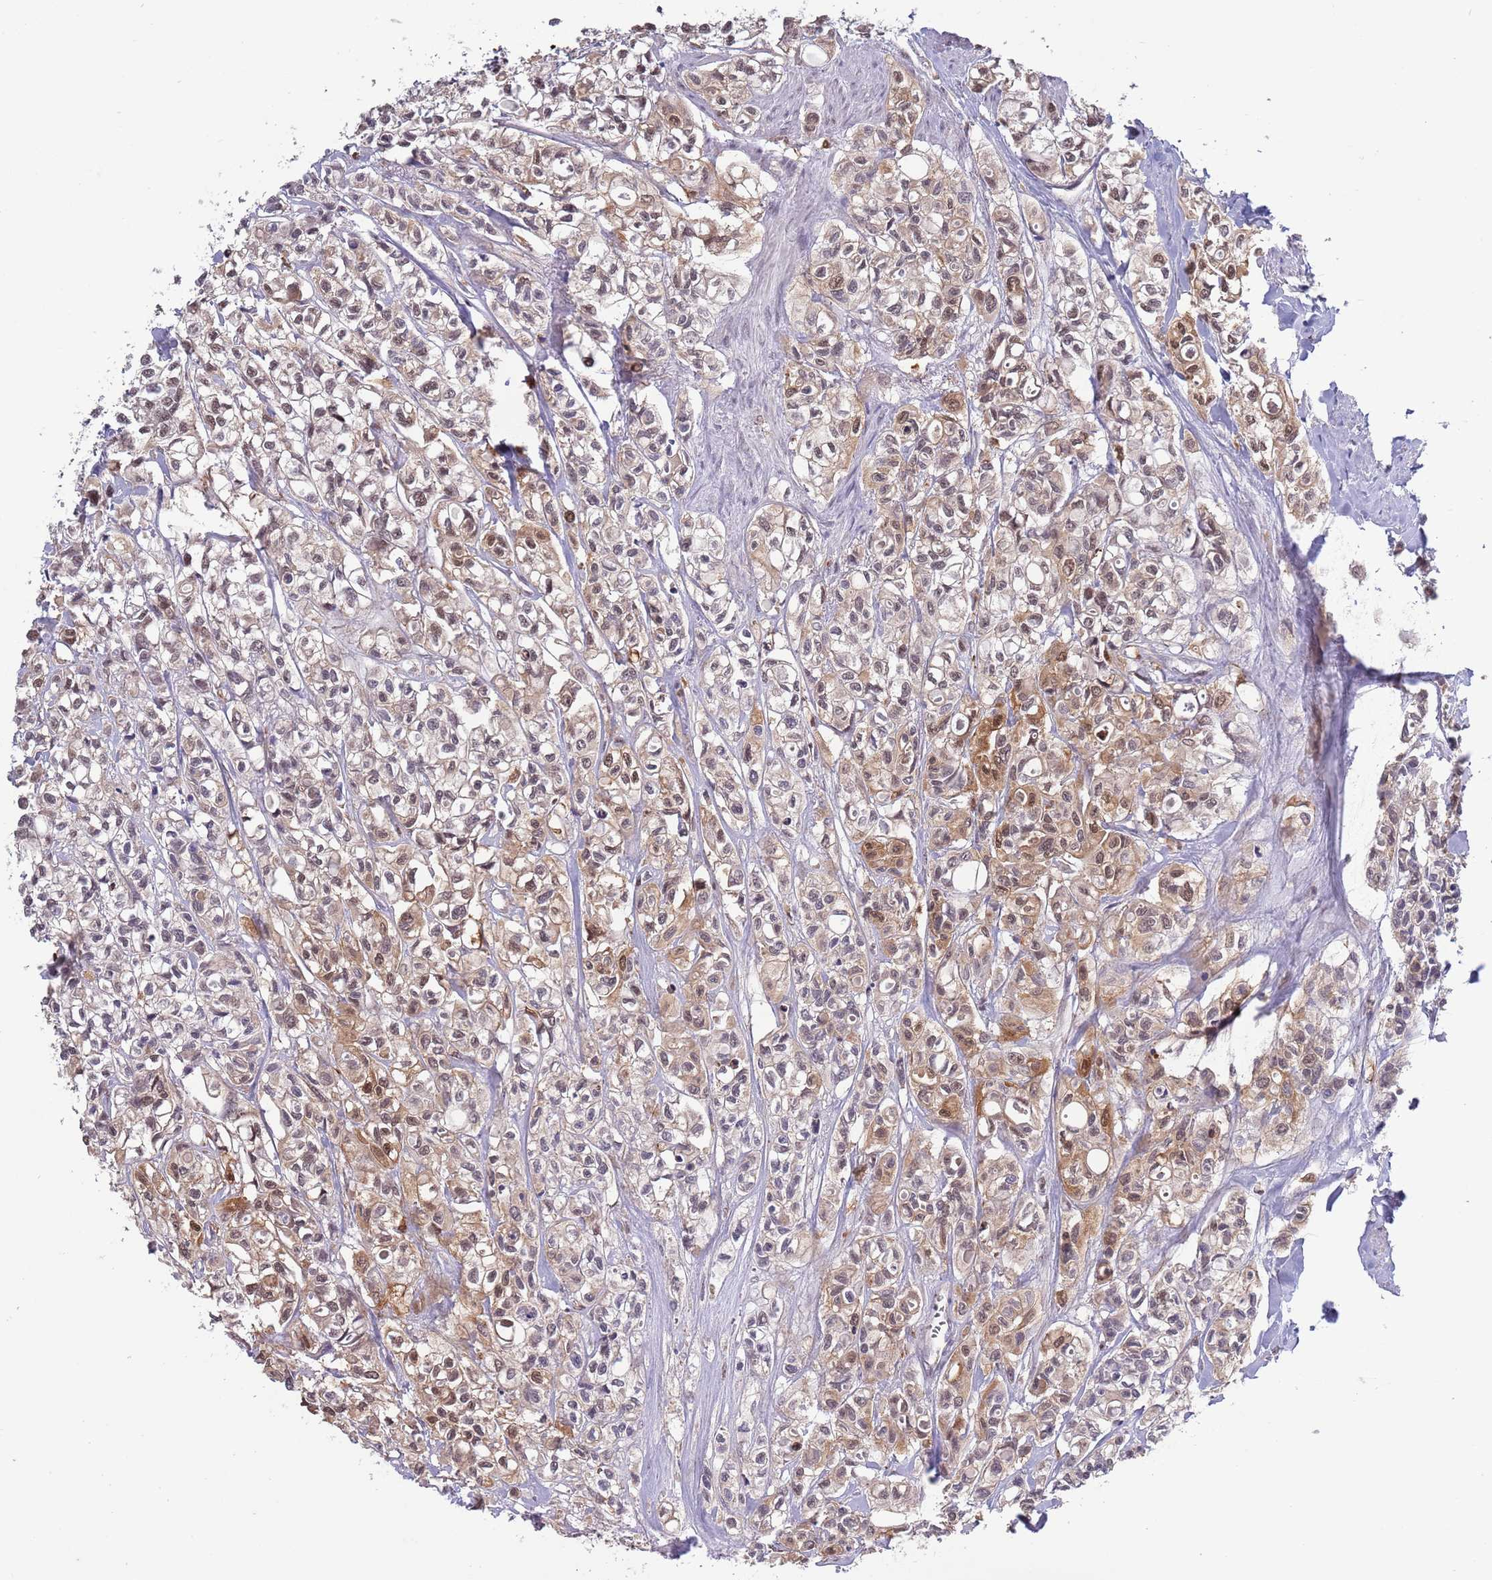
{"staining": {"intensity": "moderate", "quantity": "<25%", "location": "cytoplasmic/membranous,nuclear"}, "tissue": "urothelial cancer", "cell_type": "Tumor cells", "image_type": "cancer", "snomed": [{"axis": "morphology", "description": "Urothelial carcinoma, High grade"}, {"axis": "topography", "description": "Urinary bladder"}], "caption": "A brown stain labels moderate cytoplasmic/membranous and nuclear staining of a protein in urothelial cancer tumor cells. The protein of interest is stained brown, and the nuclei are stained in blue (DAB IHC with brightfield microscopy, high magnification).", "gene": "CCNJL", "patient": {"sex": "male", "age": 67}}